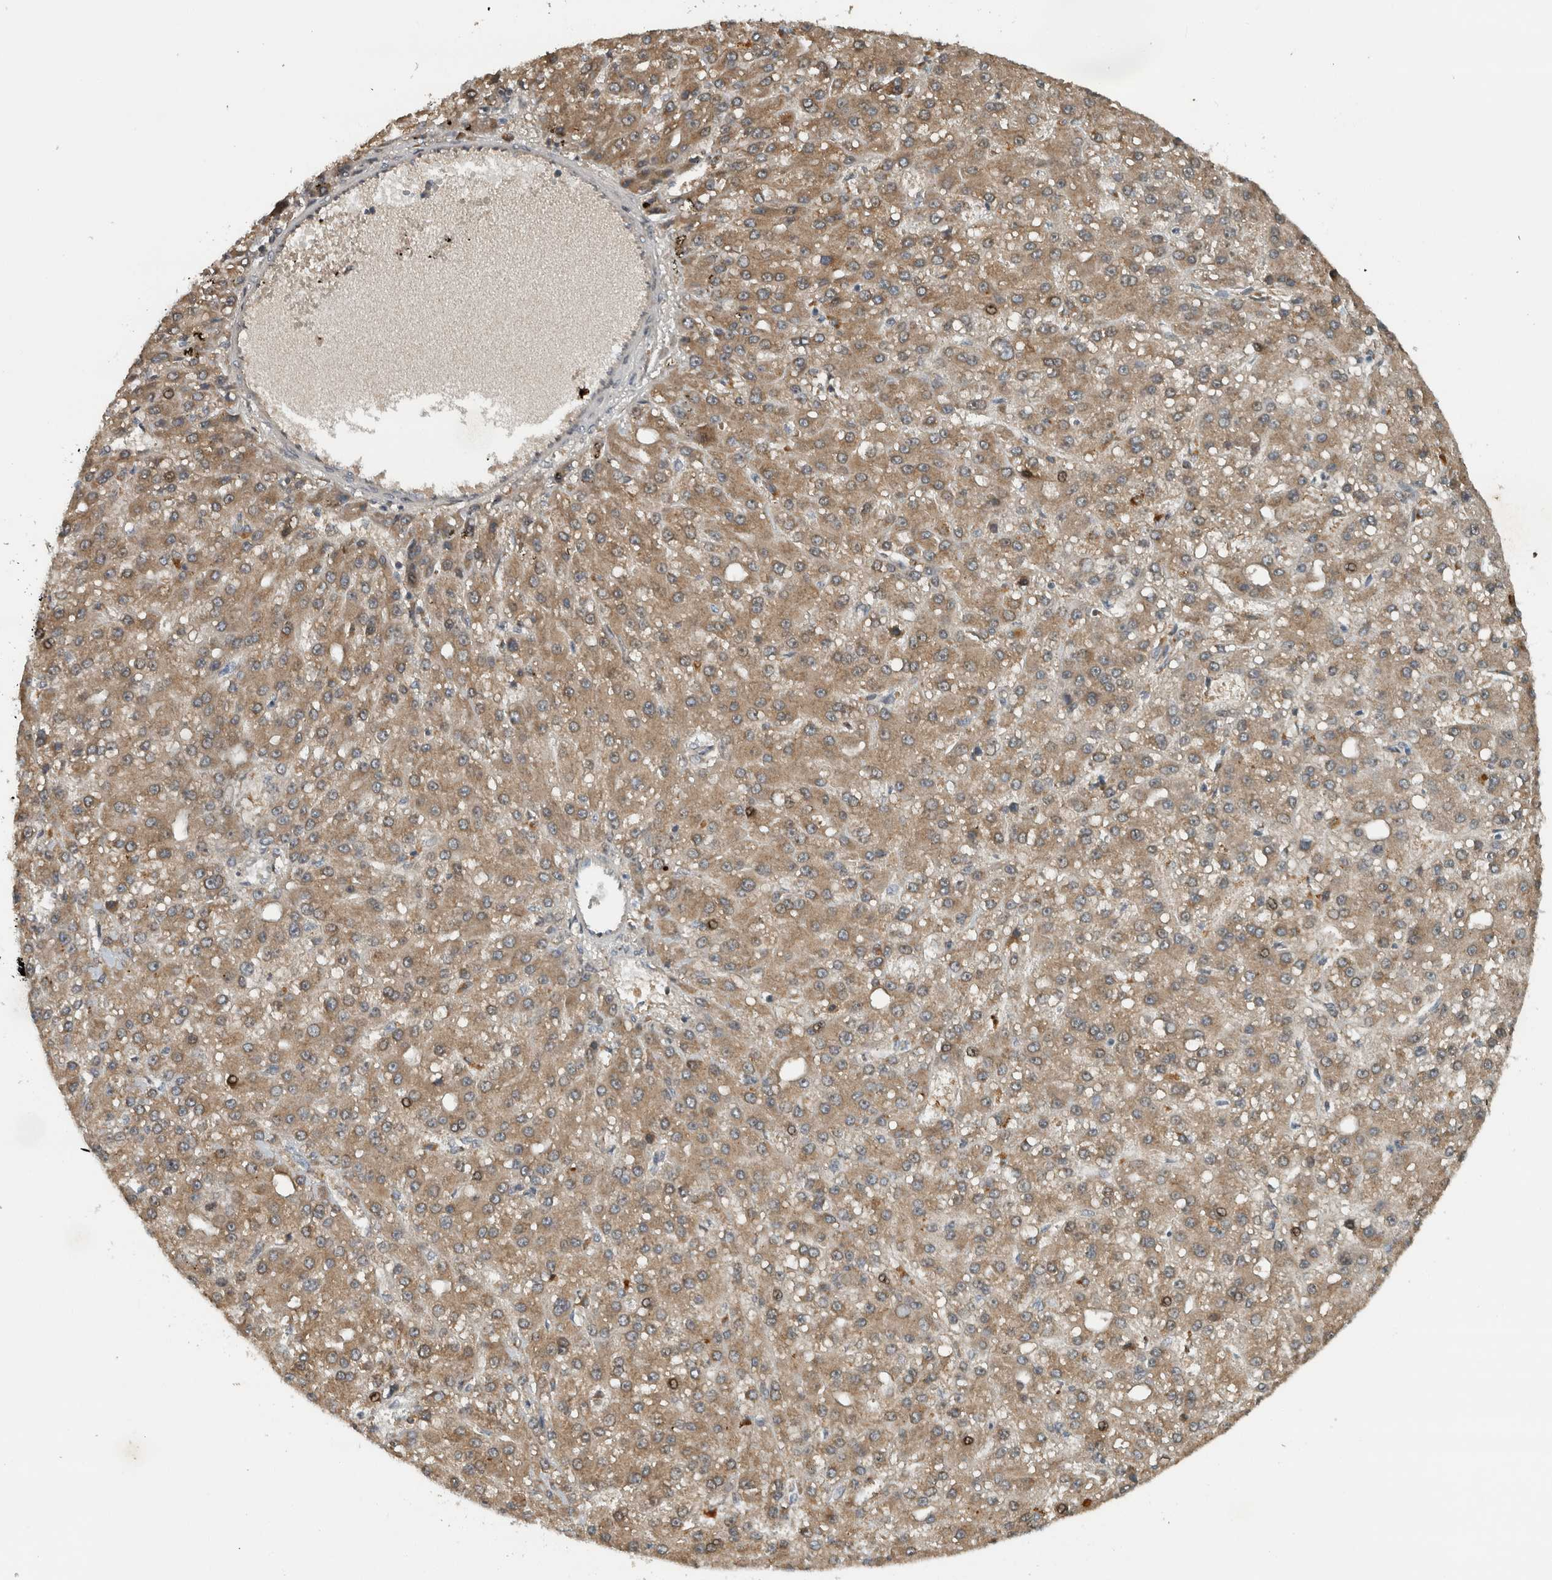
{"staining": {"intensity": "moderate", "quantity": ">75%", "location": "cytoplasmic/membranous"}, "tissue": "liver cancer", "cell_type": "Tumor cells", "image_type": "cancer", "snomed": [{"axis": "morphology", "description": "Carcinoma, Hepatocellular, NOS"}, {"axis": "topography", "description": "Liver"}], "caption": "About >75% of tumor cells in human hepatocellular carcinoma (liver) reveal moderate cytoplasmic/membranous protein staining as visualized by brown immunohistochemical staining.", "gene": "GPR137B", "patient": {"sex": "male", "age": 67}}